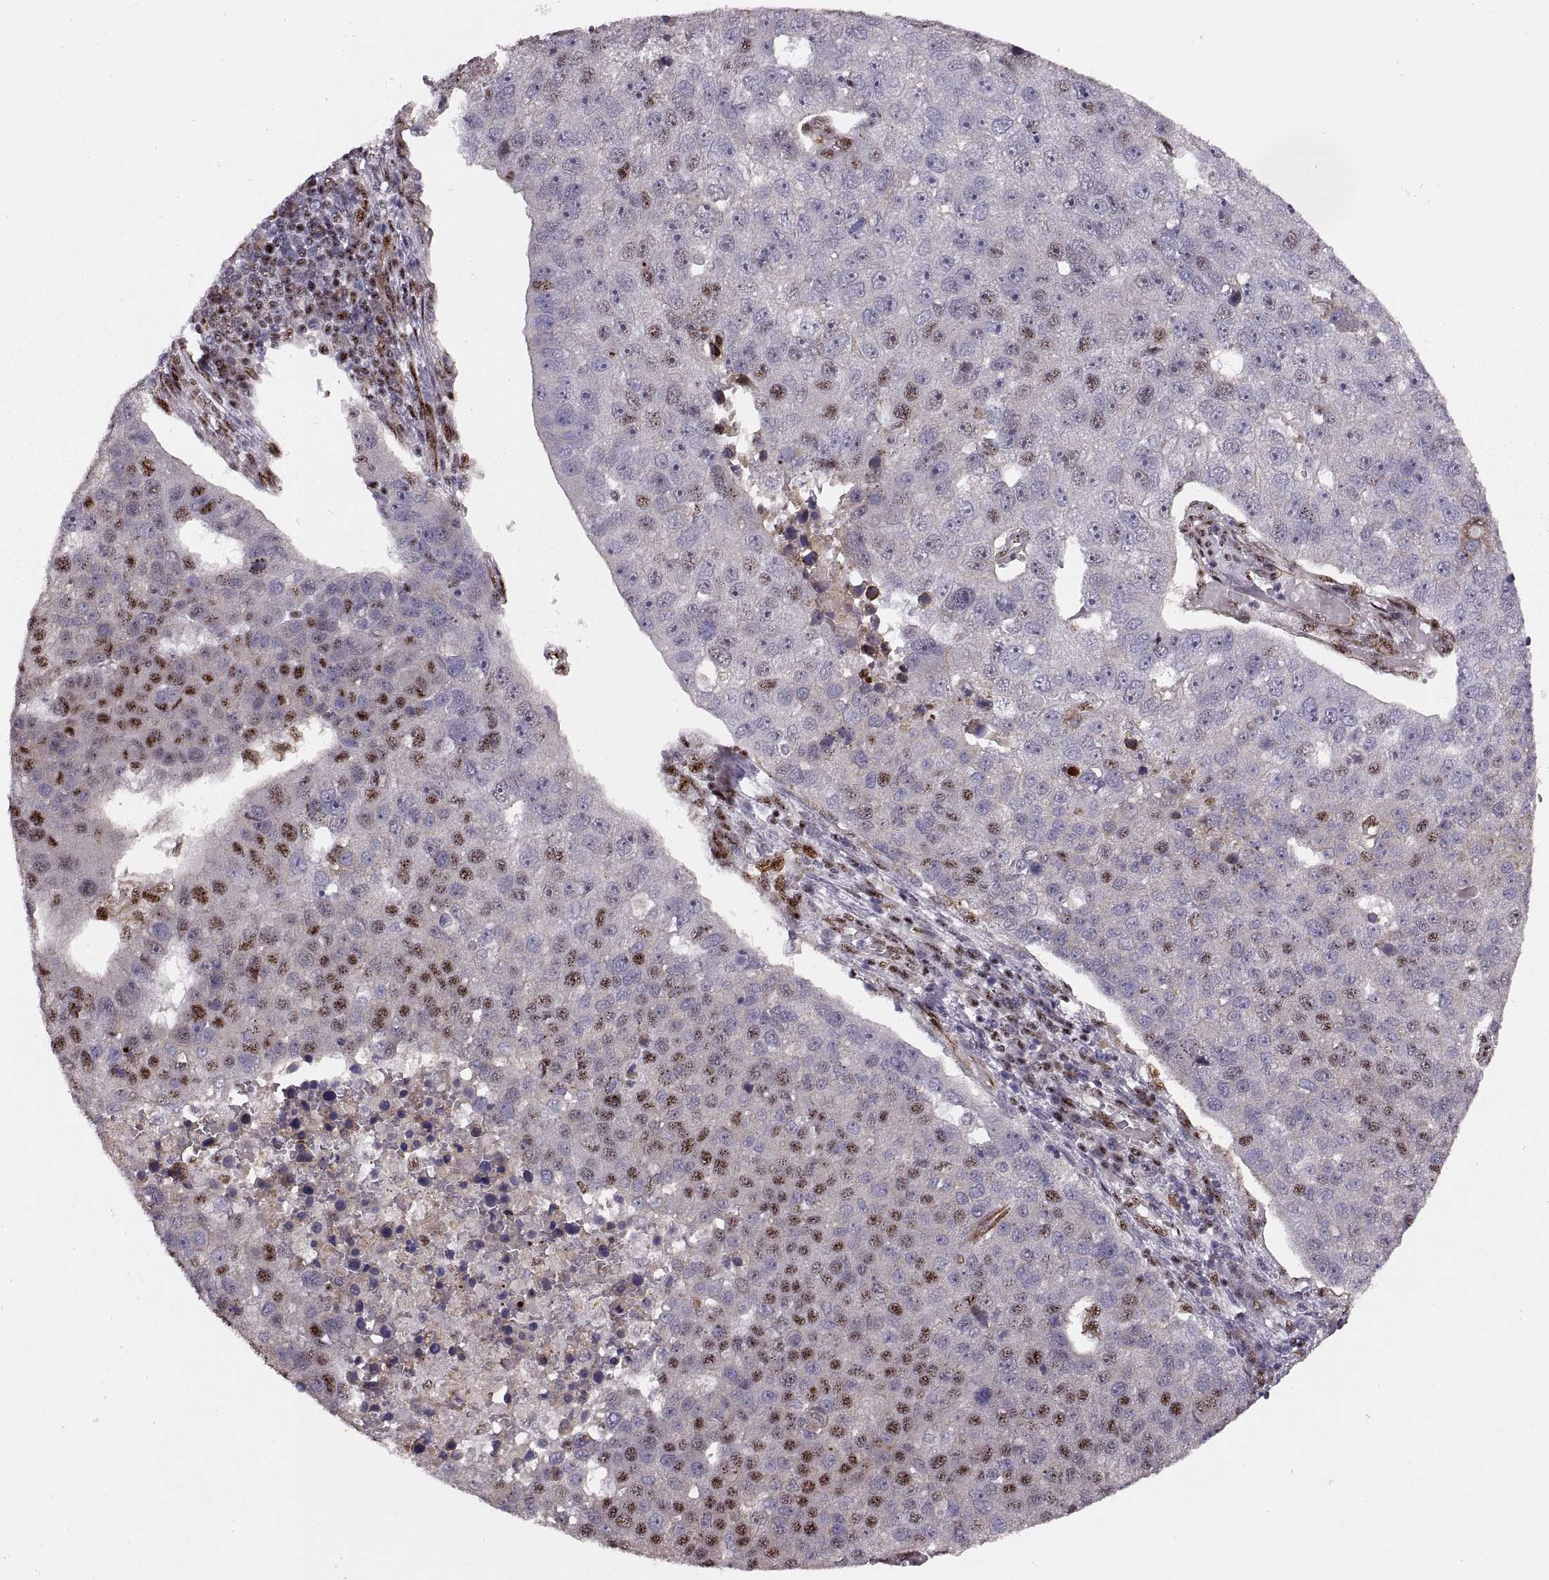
{"staining": {"intensity": "strong", "quantity": "25%-75%", "location": "nuclear"}, "tissue": "pancreatic cancer", "cell_type": "Tumor cells", "image_type": "cancer", "snomed": [{"axis": "morphology", "description": "Adenocarcinoma, NOS"}, {"axis": "topography", "description": "Pancreas"}], "caption": "Human adenocarcinoma (pancreatic) stained with a protein marker shows strong staining in tumor cells.", "gene": "ZCCHC17", "patient": {"sex": "female", "age": 61}}